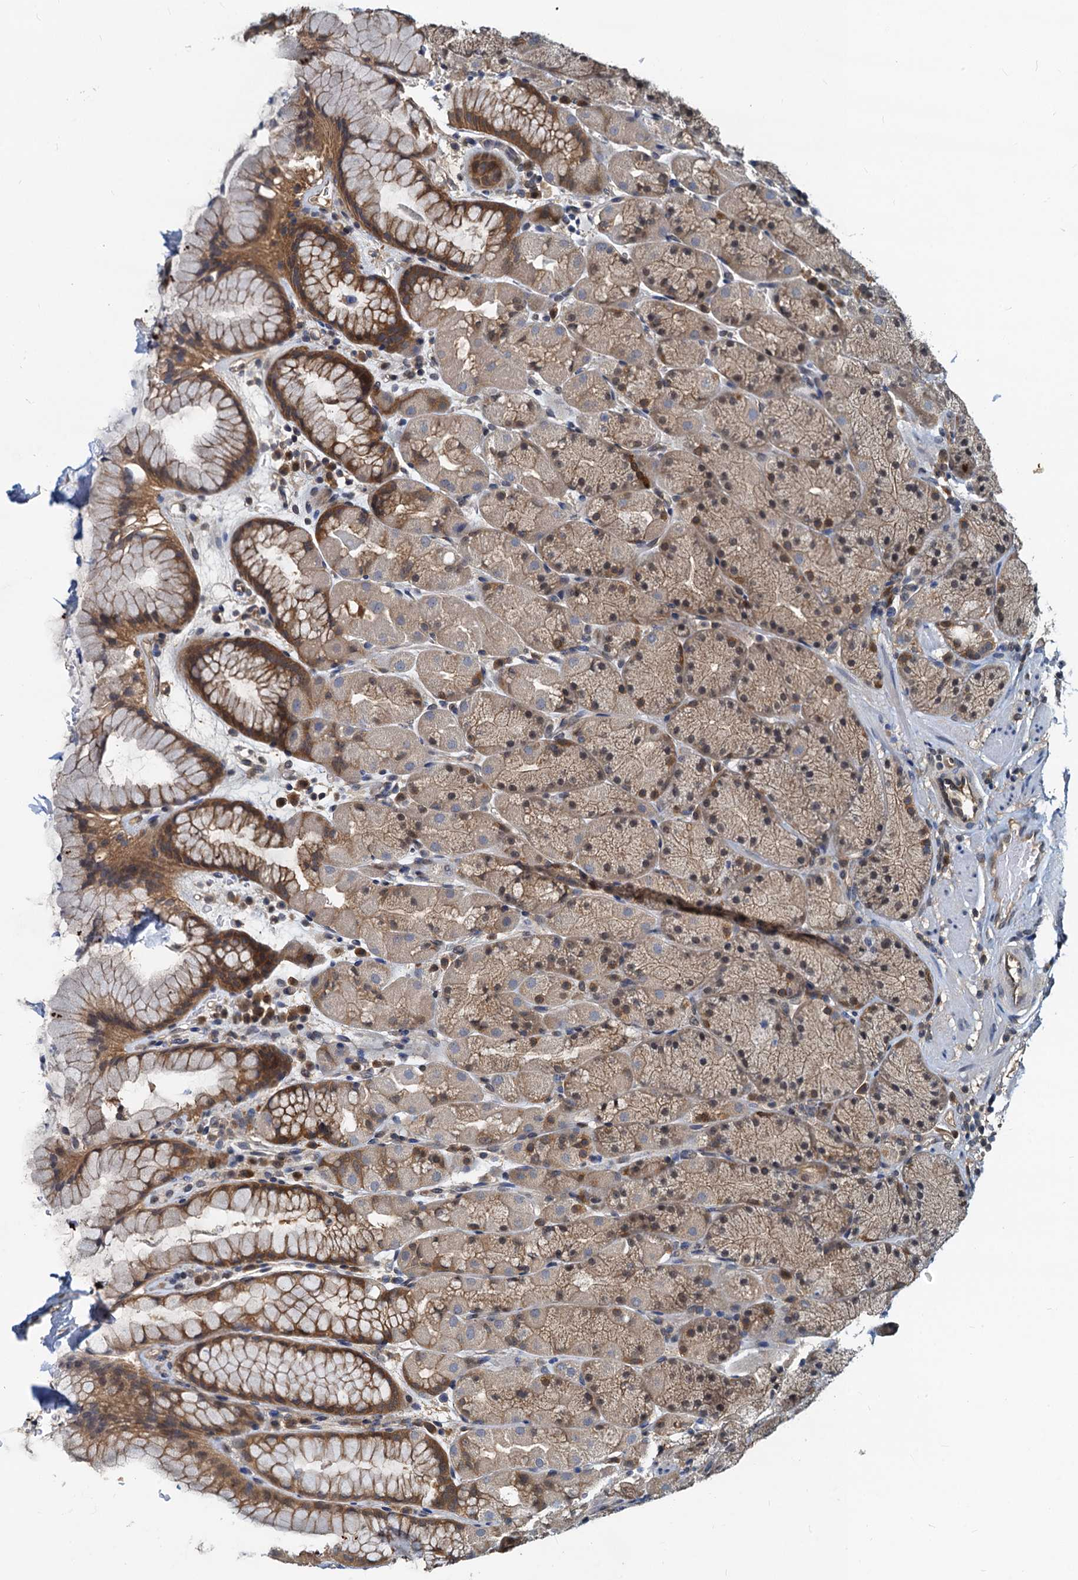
{"staining": {"intensity": "moderate", "quantity": ">75%", "location": "cytoplasmic/membranous,nuclear"}, "tissue": "stomach", "cell_type": "Glandular cells", "image_type": "normal", "snomed": [{"axis": "morphology", "description": "Normal tissue, NOS"}, {"axis": "topography", "description": "Stomach, upper"}, {"axis": "topography", "description": "Stomach, lower"}], "caption": "Human stomach stained for a protein (brown) shows moderate cytoplasmic/membranous,nuclear positive positivity in approximately >75% of glandular cells.", "gene": "PTGES3", "patient": {"sex": "male", "age": 67}}